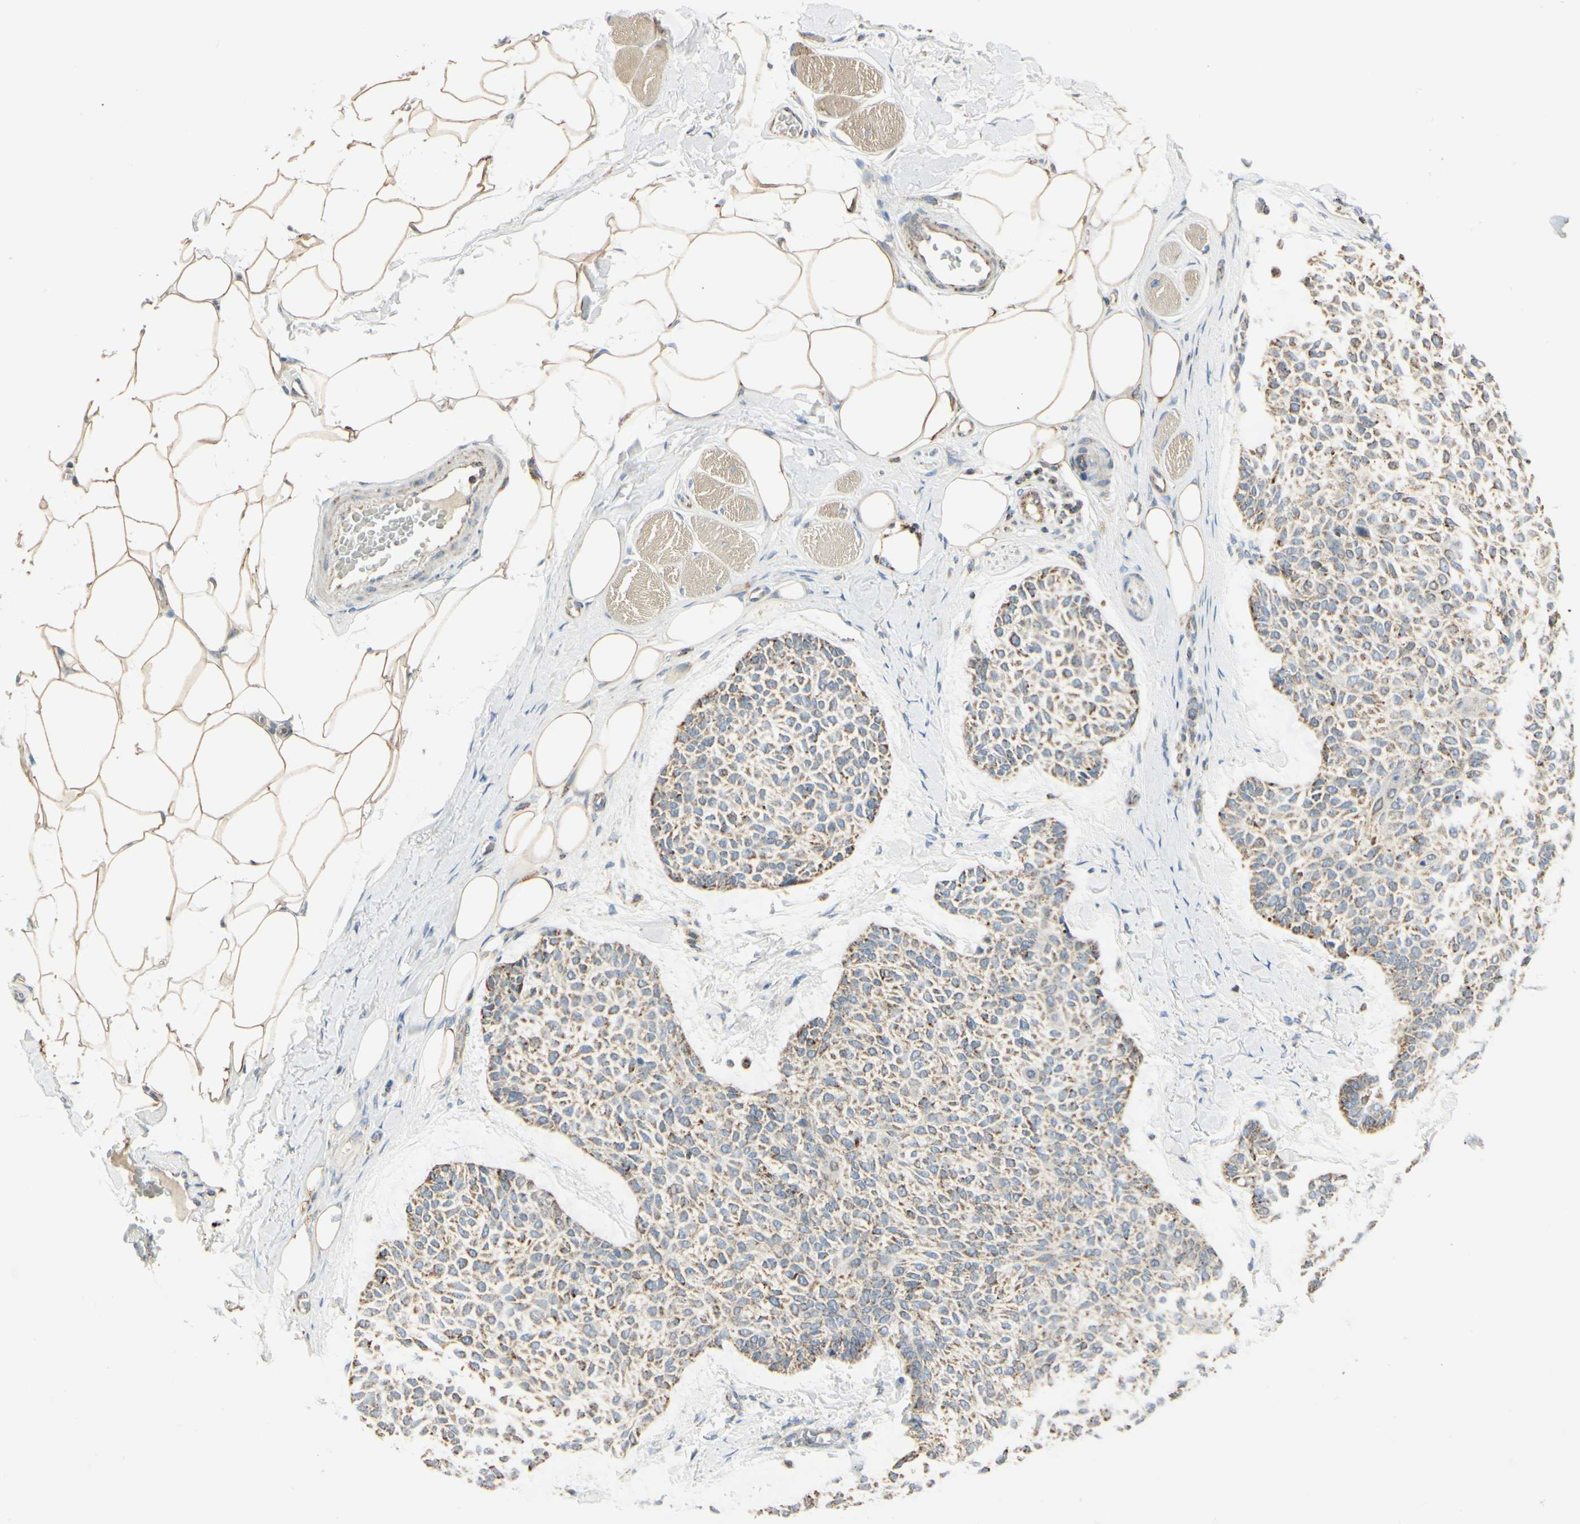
{"staining": {"intensity": "moderate", "quantity": ">75%", "location": "cytoplasmic/membranous"}, "tissue": "skin cancer", "cell_type": "Tumor cells", "image_type": "cancer", "snomed": [{"axis": "morphology", "description": "Normal tissue, NOS"}, {"axis": "morphology", "description": "Basal cell carcinoma"}, {"axis": "topography", "description": "Skin"}], "caption": "Human skin cancer stained with a brown dye demonstrates moderate cytoplasmic/membranous positive positivity in approximately >75% of tumor cells.", "gene": "ANKS6", "patient": {"sex": "female", "age": 70}}